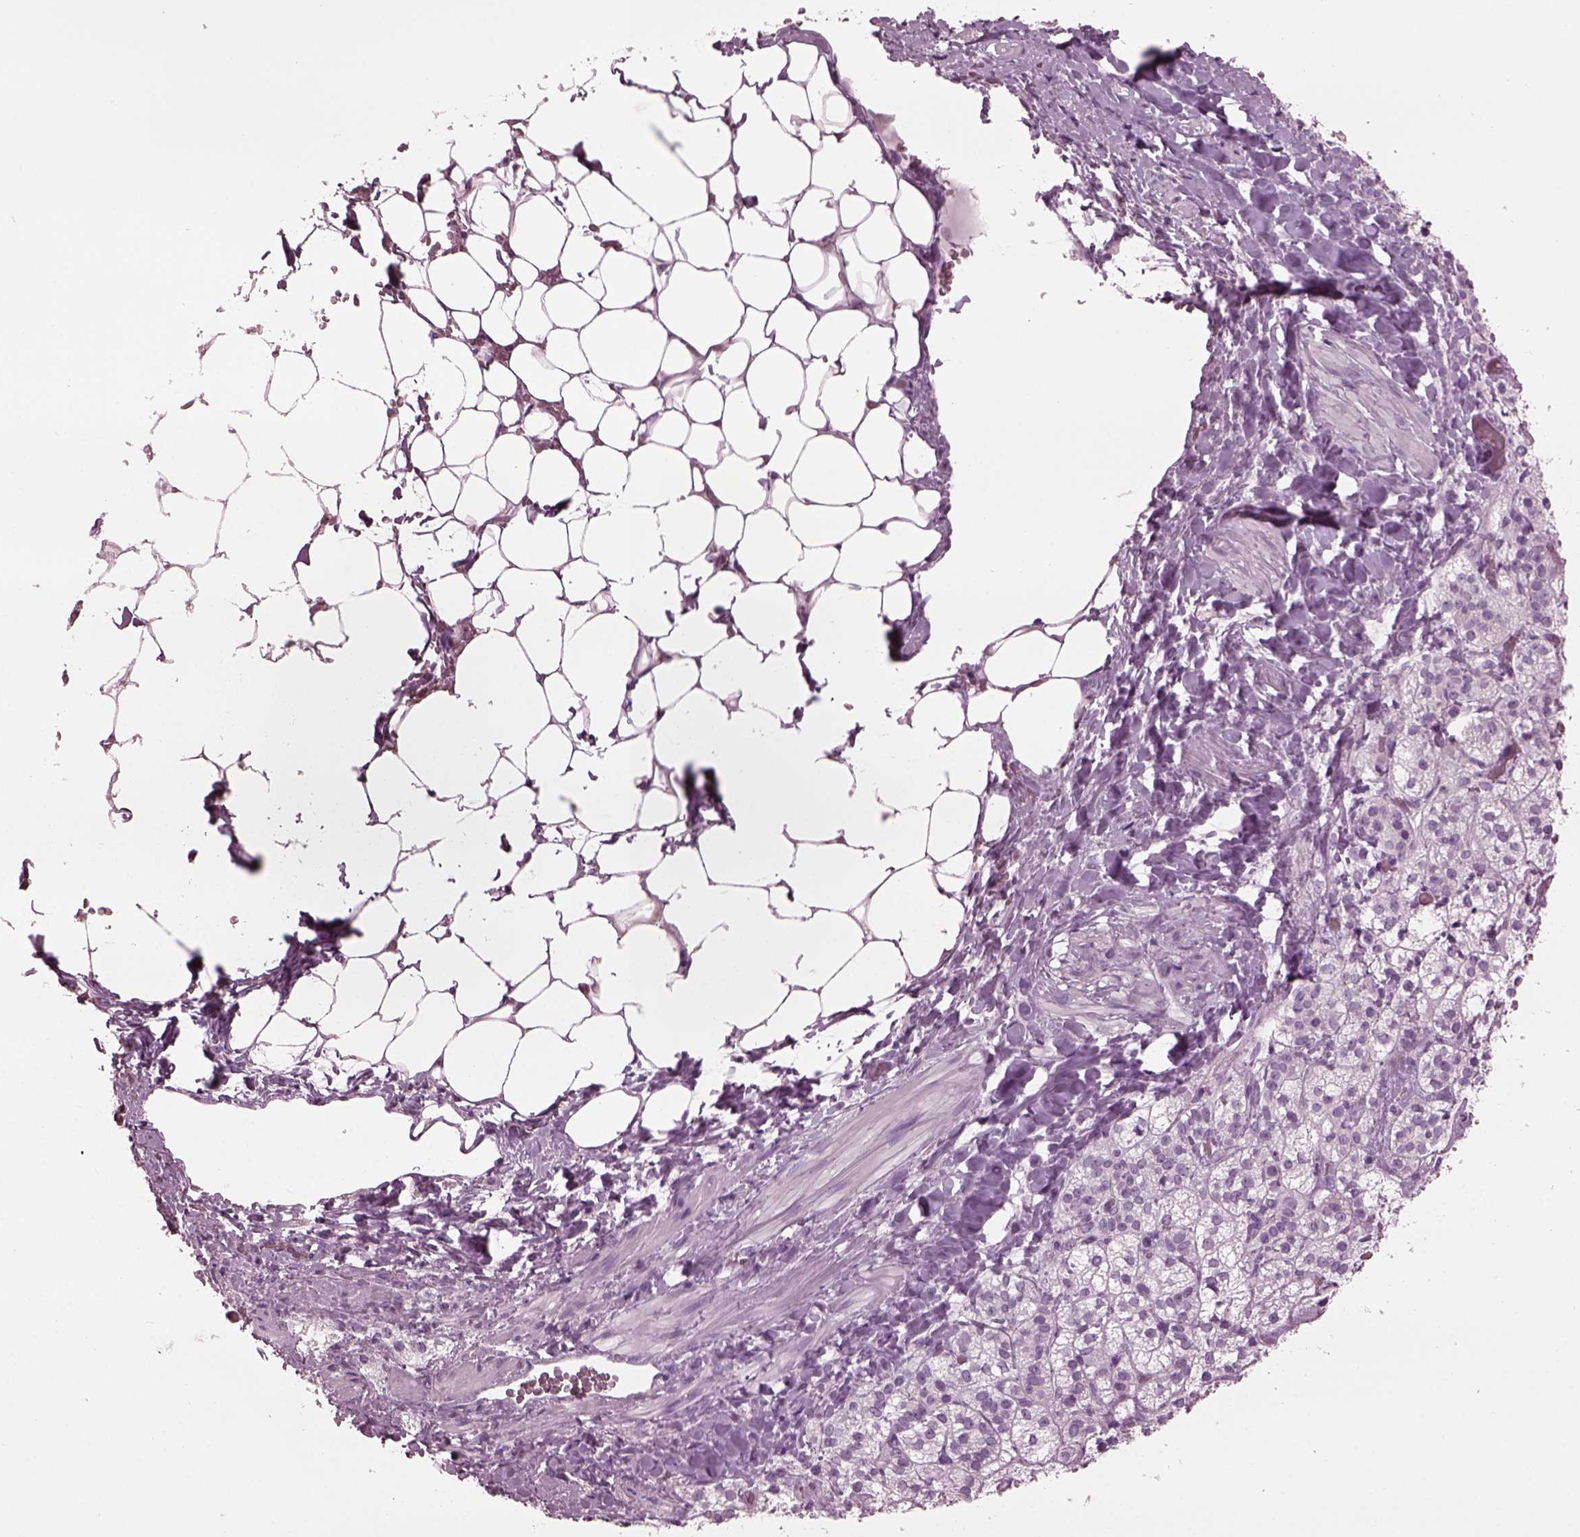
{"staining": {"intensity": "negative", "quantity": "none", "location": "none"}, "tissue": "adrenal gland", "cell_type": "Glandular cells", "image_type": "normal", "snomed": [{"axis": "morphology", "description": "Normal tissue, NOS"}, {"axis": "topography", "description": "Adrenal gland"}], "caption": "Glandular cells show no significant protein staining in normal adrenal gland.", "gene": "TPPP2", "patient": {"sex": "male", "age": 53}}